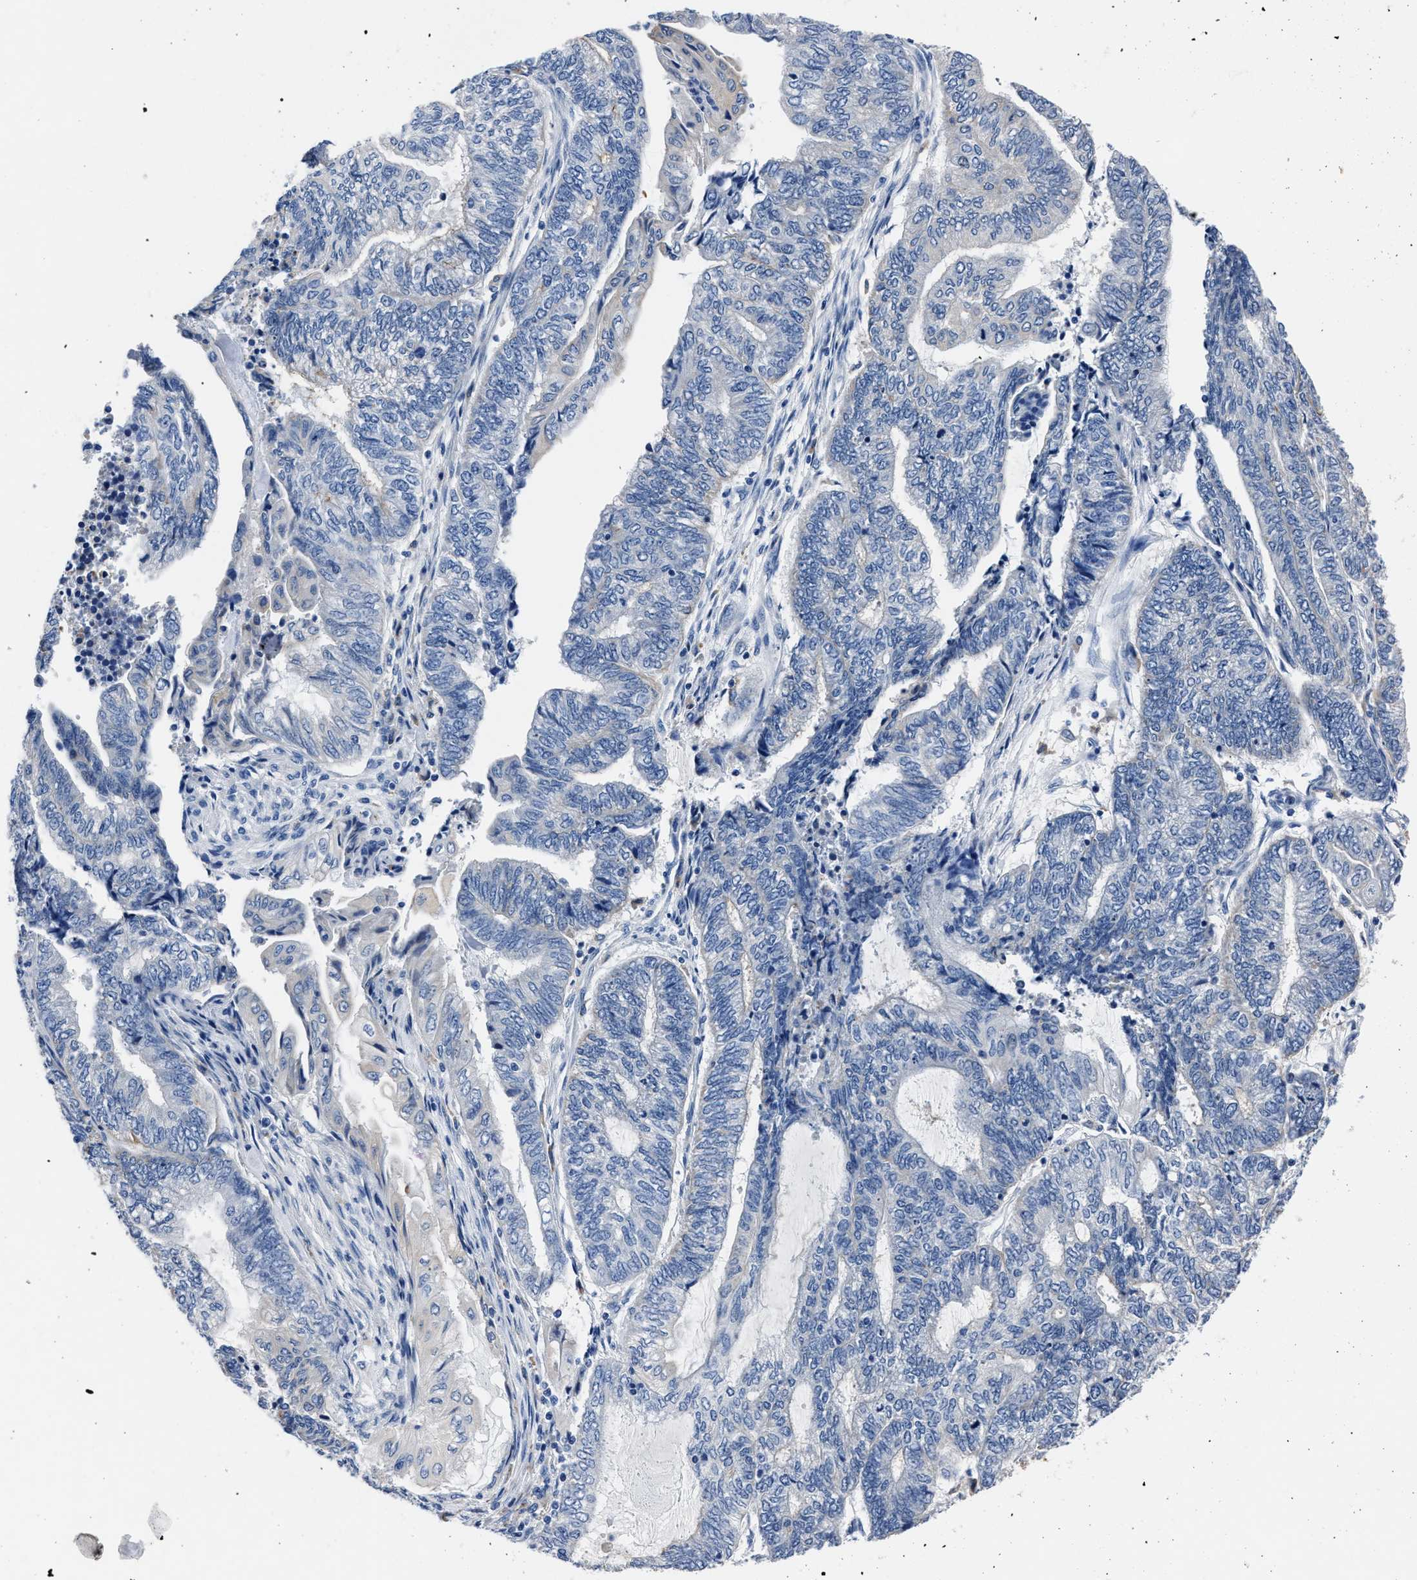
{"staining": {"intensity": "negative", "quantity": "none", "location": "none"}, "tissue": "endometrial cancer", "cell_type": "Tumor cells", "image_type": "cancer", "snomed": [{"axis": "morphology", "description": "Adenocarcinoma, NOS"}, {"axis": "topography", "description": "Uterus"}, {"axis": "topography", "description": "Endometrium"}], "caption": "DAB immunohistochemical staining of human adenocarcinoma (endometrial) shows no significant expression in tumor cells.", "gene": "MOV10L1", "patient": {"sex": "female", "age": 70}}